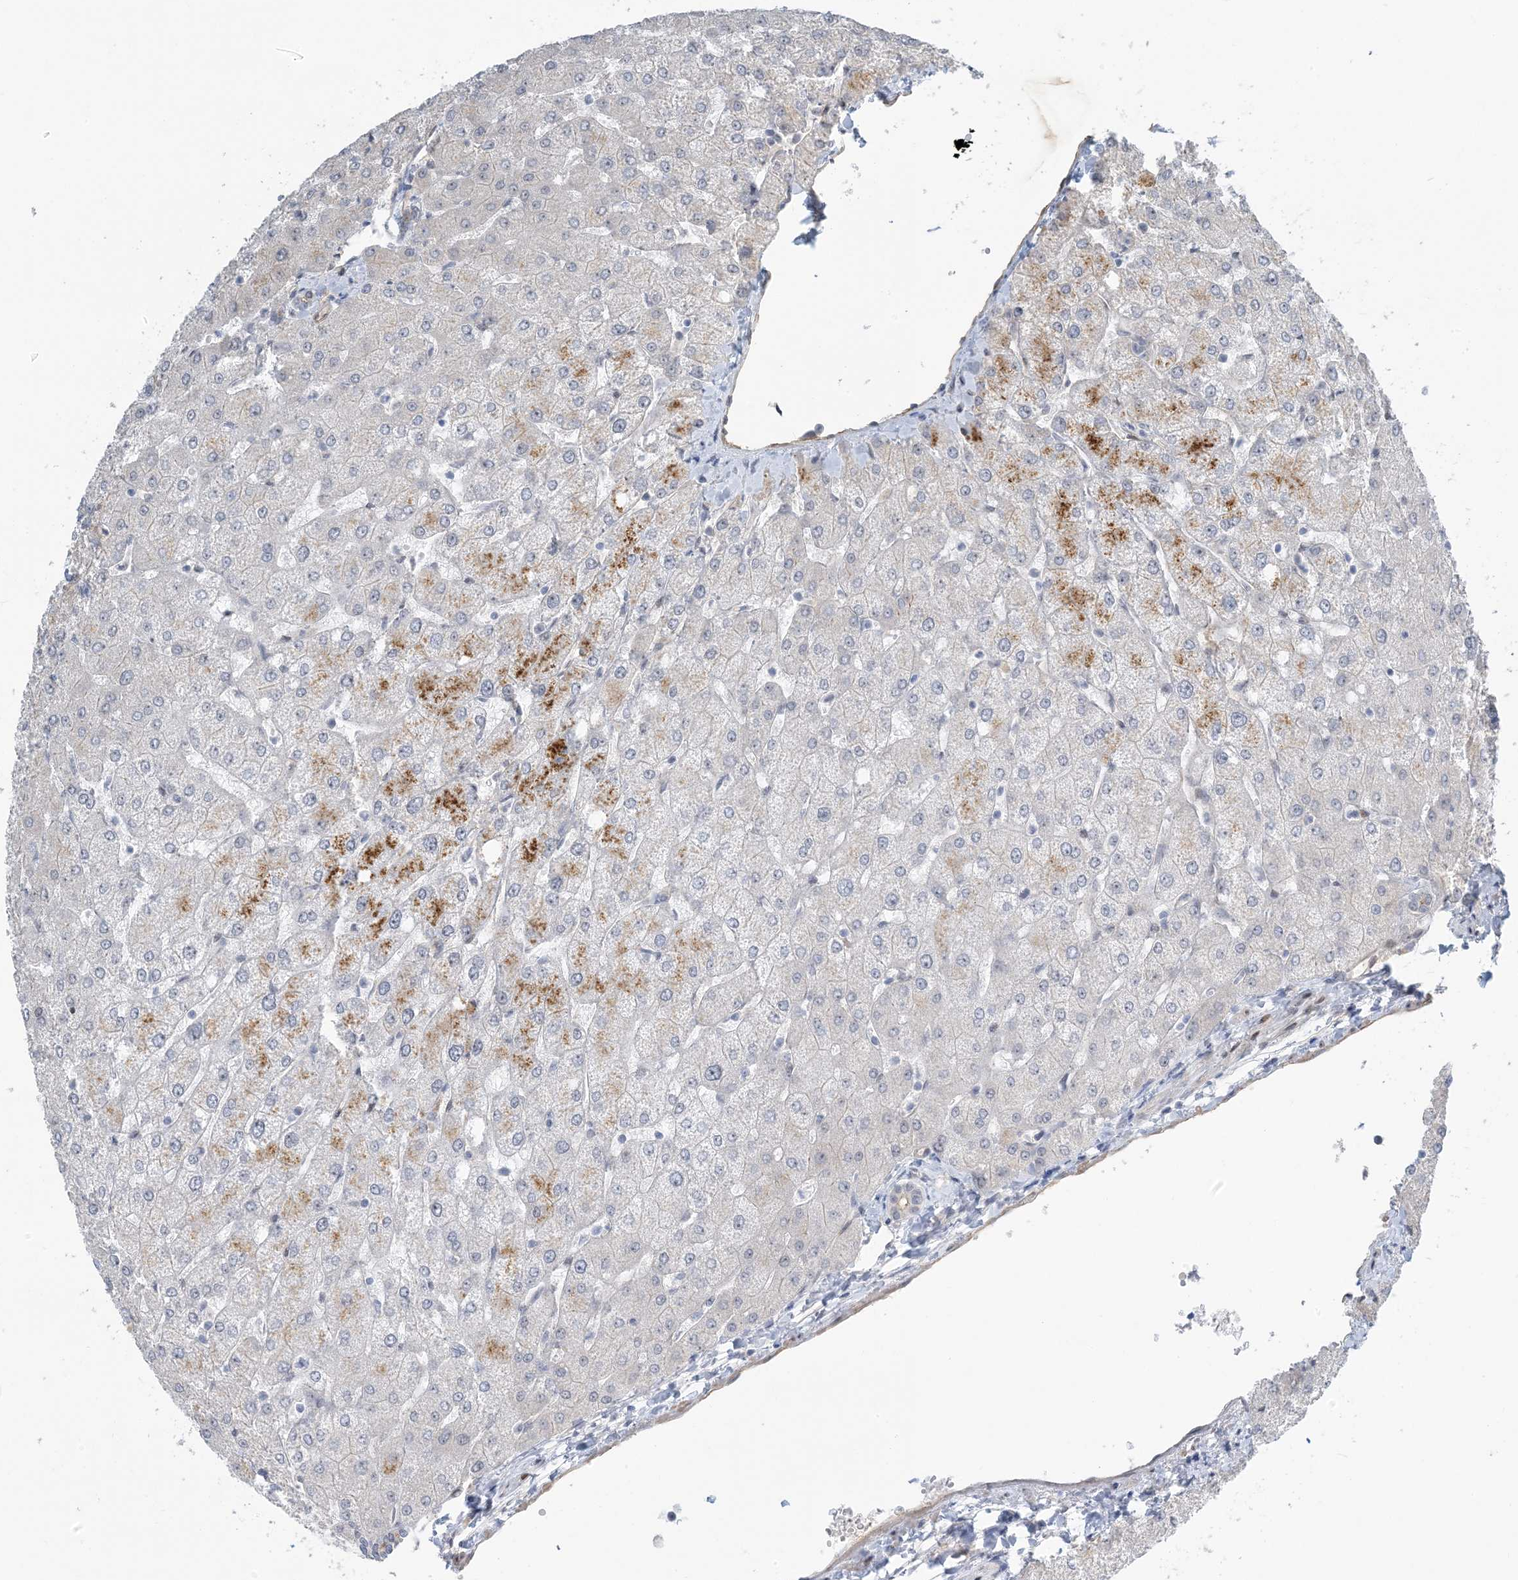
{"staining": {"intensity": "negative", "quantity": "none", "location": "none"}, "tissue": "liver", "cell_type": "Cholangiocytes", "image_type": "normal", "snomed": [{"axis": "morphology", "description": "Normal tissue, NOS"}, {"axis": "topography", "description": "Liver"}], "caption": "The image displays no staining of cholangiocytes in unremarkable liver.", "gene": "IL36B", "patient": {"sex": "female", "age": 54}}